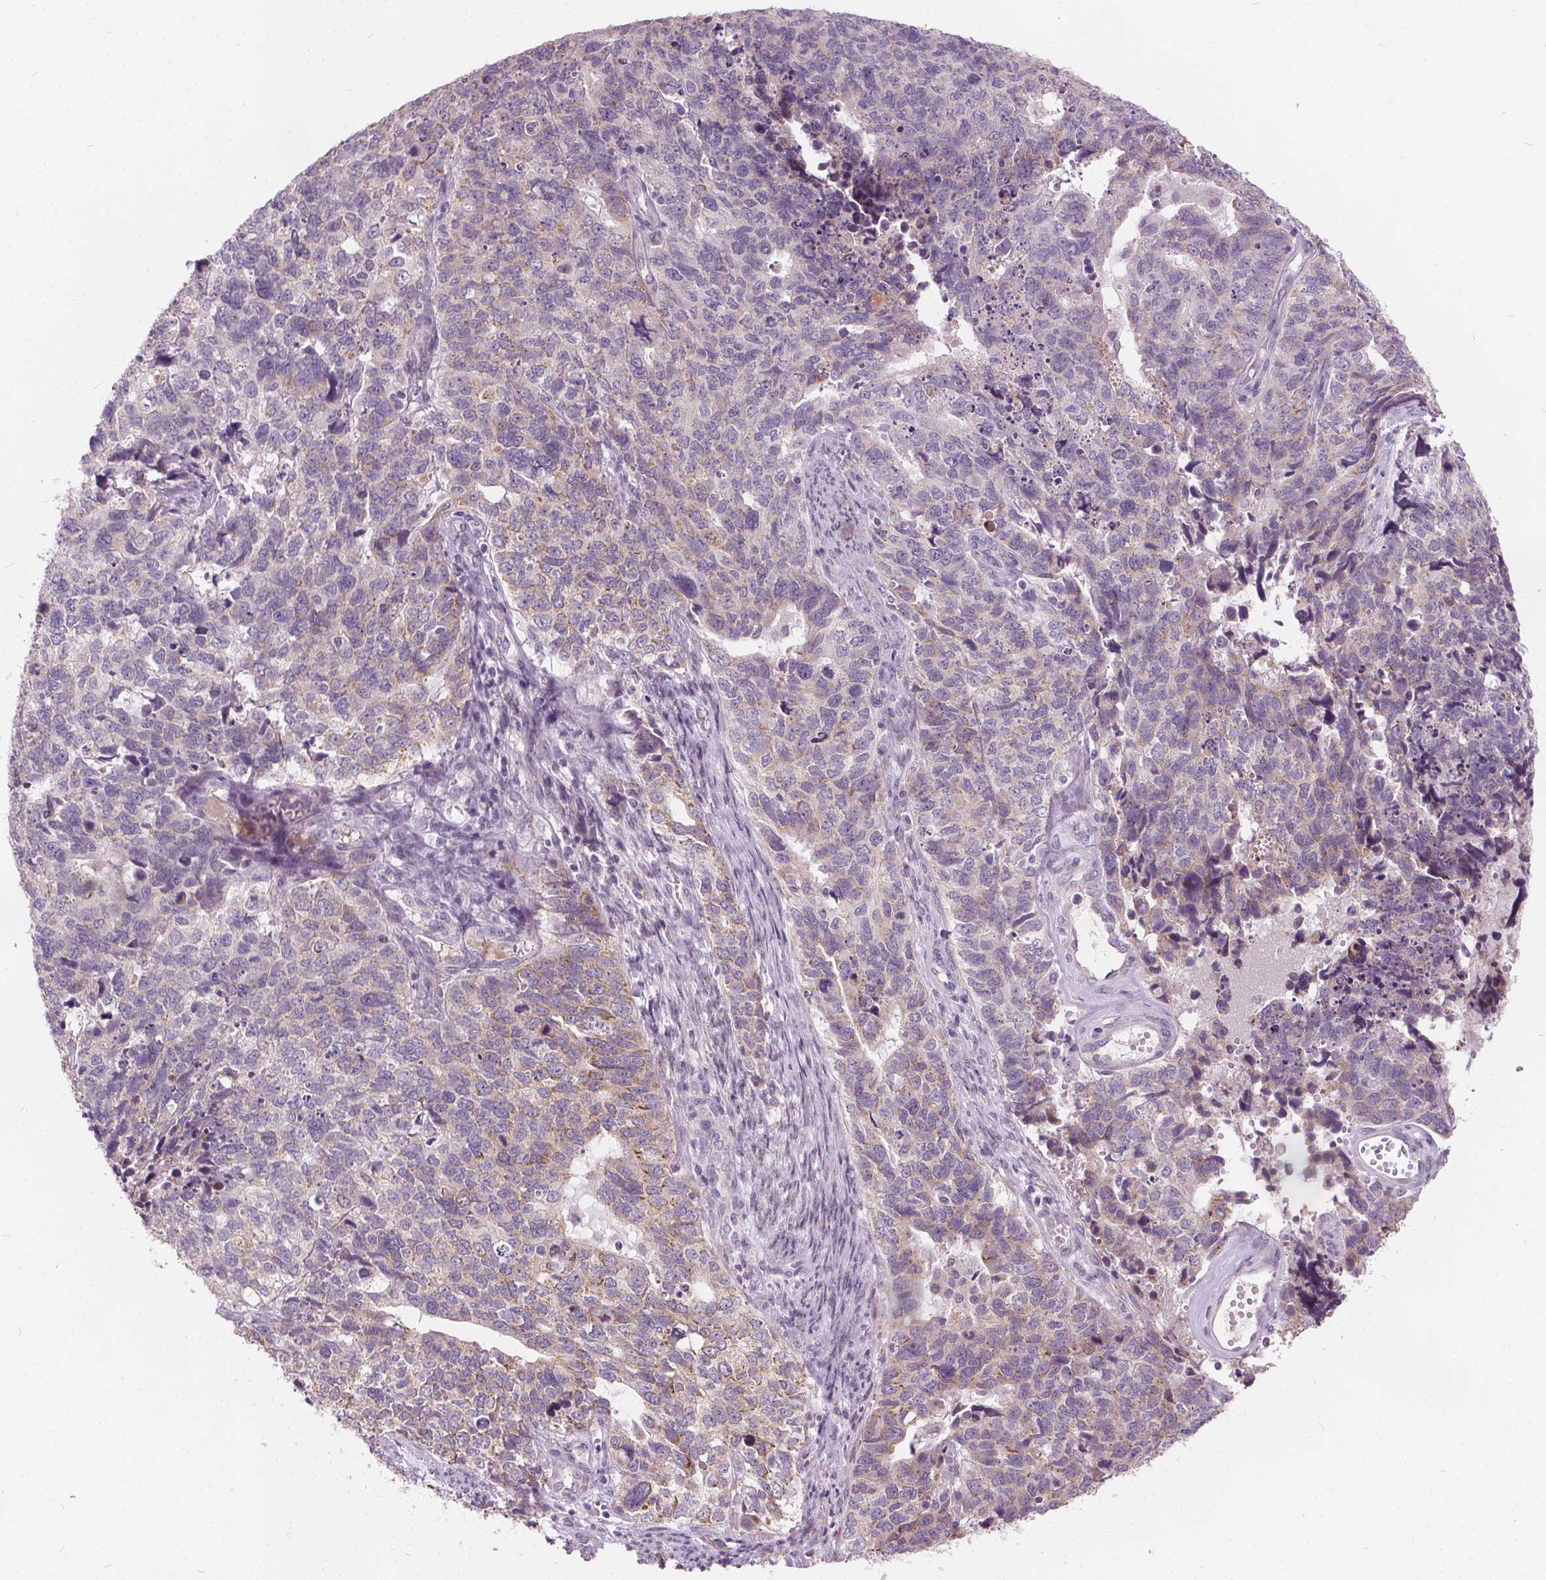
{"staining": {"intensity": "moderate", "quantity": "<25%", "location": "cytoplasmic/membranous"}, "tissue": "cervical cancer", "cell_type": "Tumor cells", "image_type": "cancer", "snomed": [{"axis": "morphology", "description": "Squamous cell carcinoma, NOS"}, {"axis": "topography", "description": "Cervix"}], "caption": "The immunohistochemical stain highlights moderate cytoplasmic/membranous expression in tumor cells of cervical cancer (squamous cell carcinoma) tissue. (IHC, brightfield microscopy, high magnification).", "gene": "ACOX2", "patient": {"sex": "female", "age": 63}}